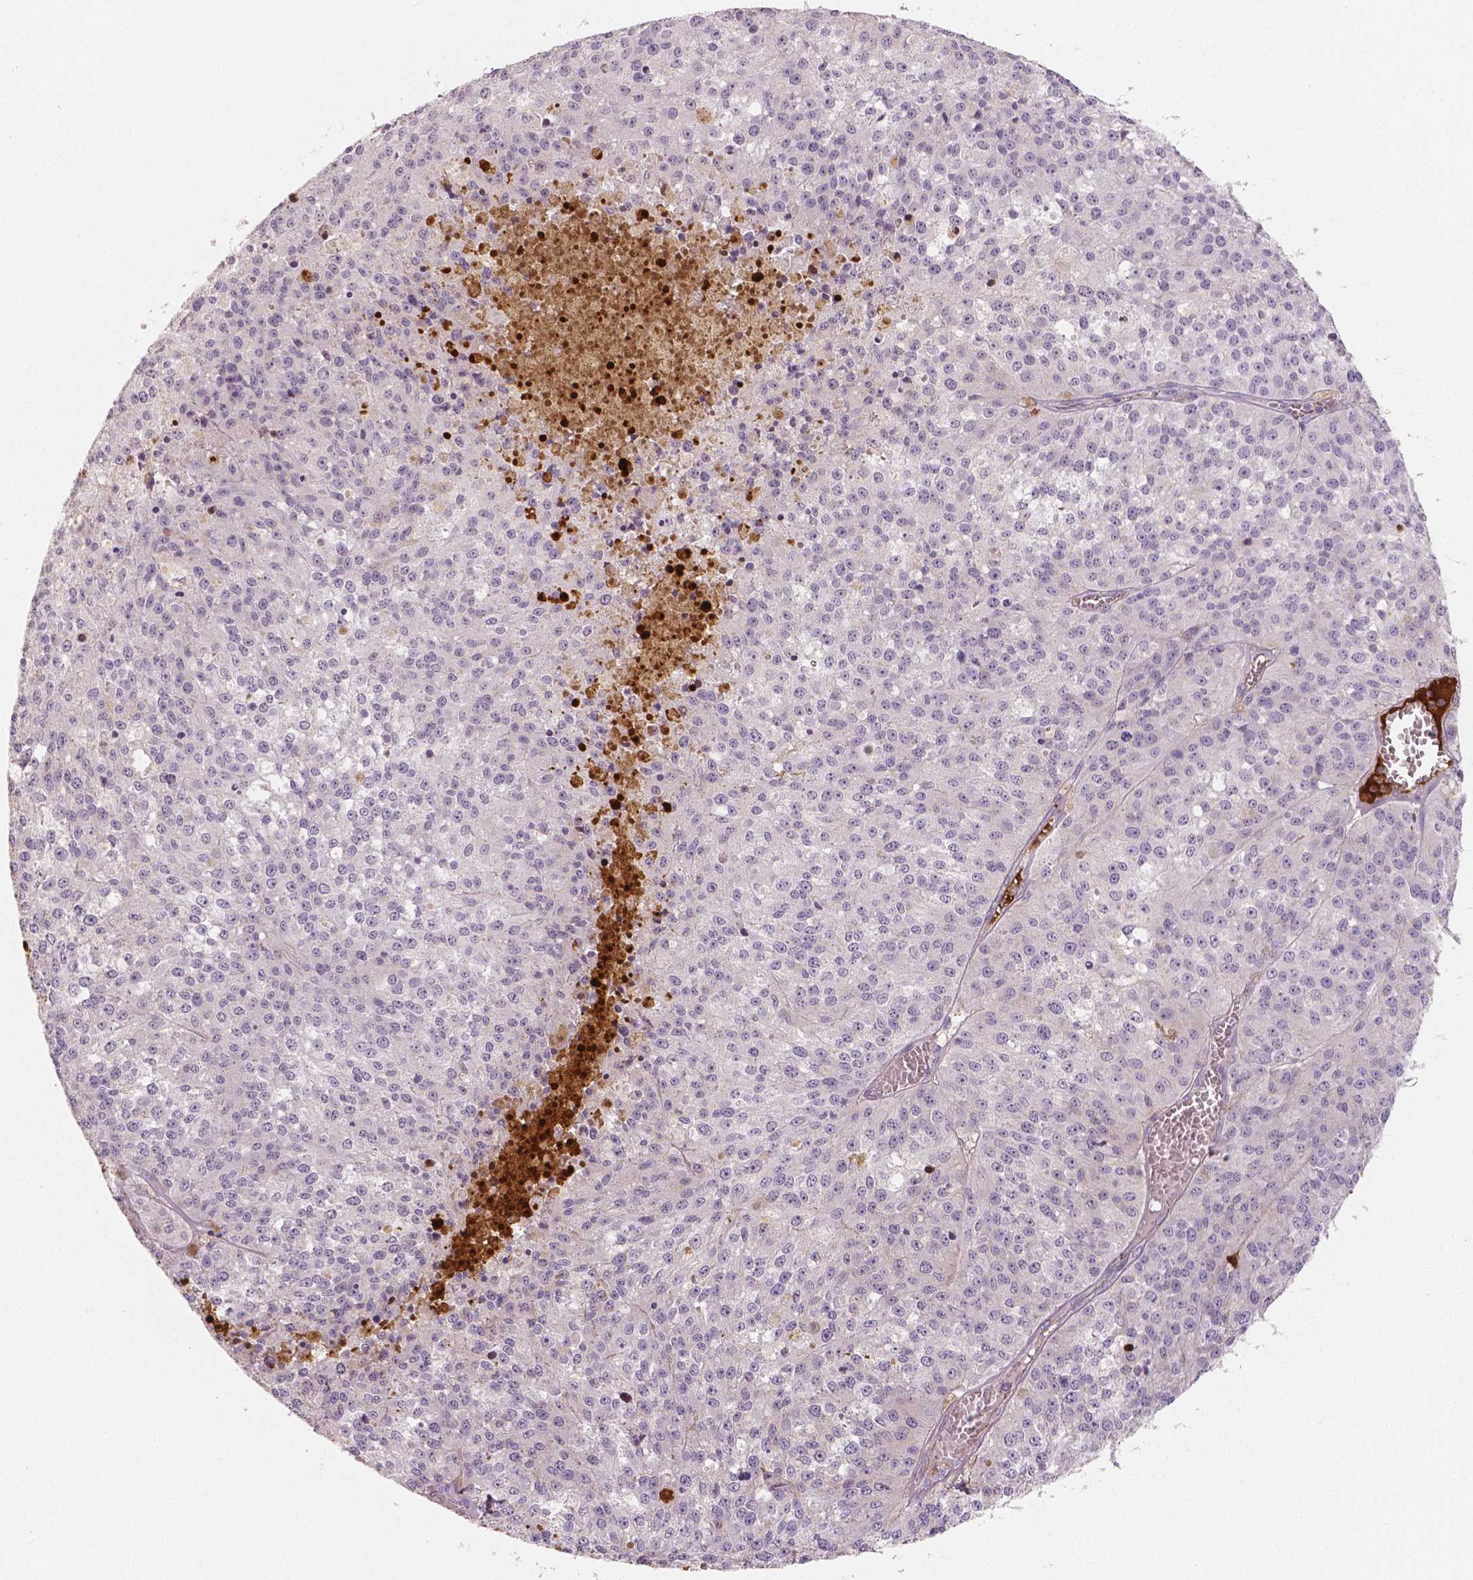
{"staining": {"intensity": "negative", "quantity": "none", "location": "none"}, "tissue": "melanoma", "cell_type": "Tumor cells", "image_type": "cancer", "snomed": [{"axis": "morphology", "description": "Malignant melanoma, Metastatic site"}, {"axis": "topography", "description": "Lymph node"}], "caption": "Immunohistochemical staining of melanoma shows no significant staining in tumor cells. The staining was performed using DAB to visualize the protein expression in brown, while the nuclei were stained in blue with hematoxylin (Magnification: 20x).", "gene": "APOA4", "patient": {"sex": "female", "age": 64}}